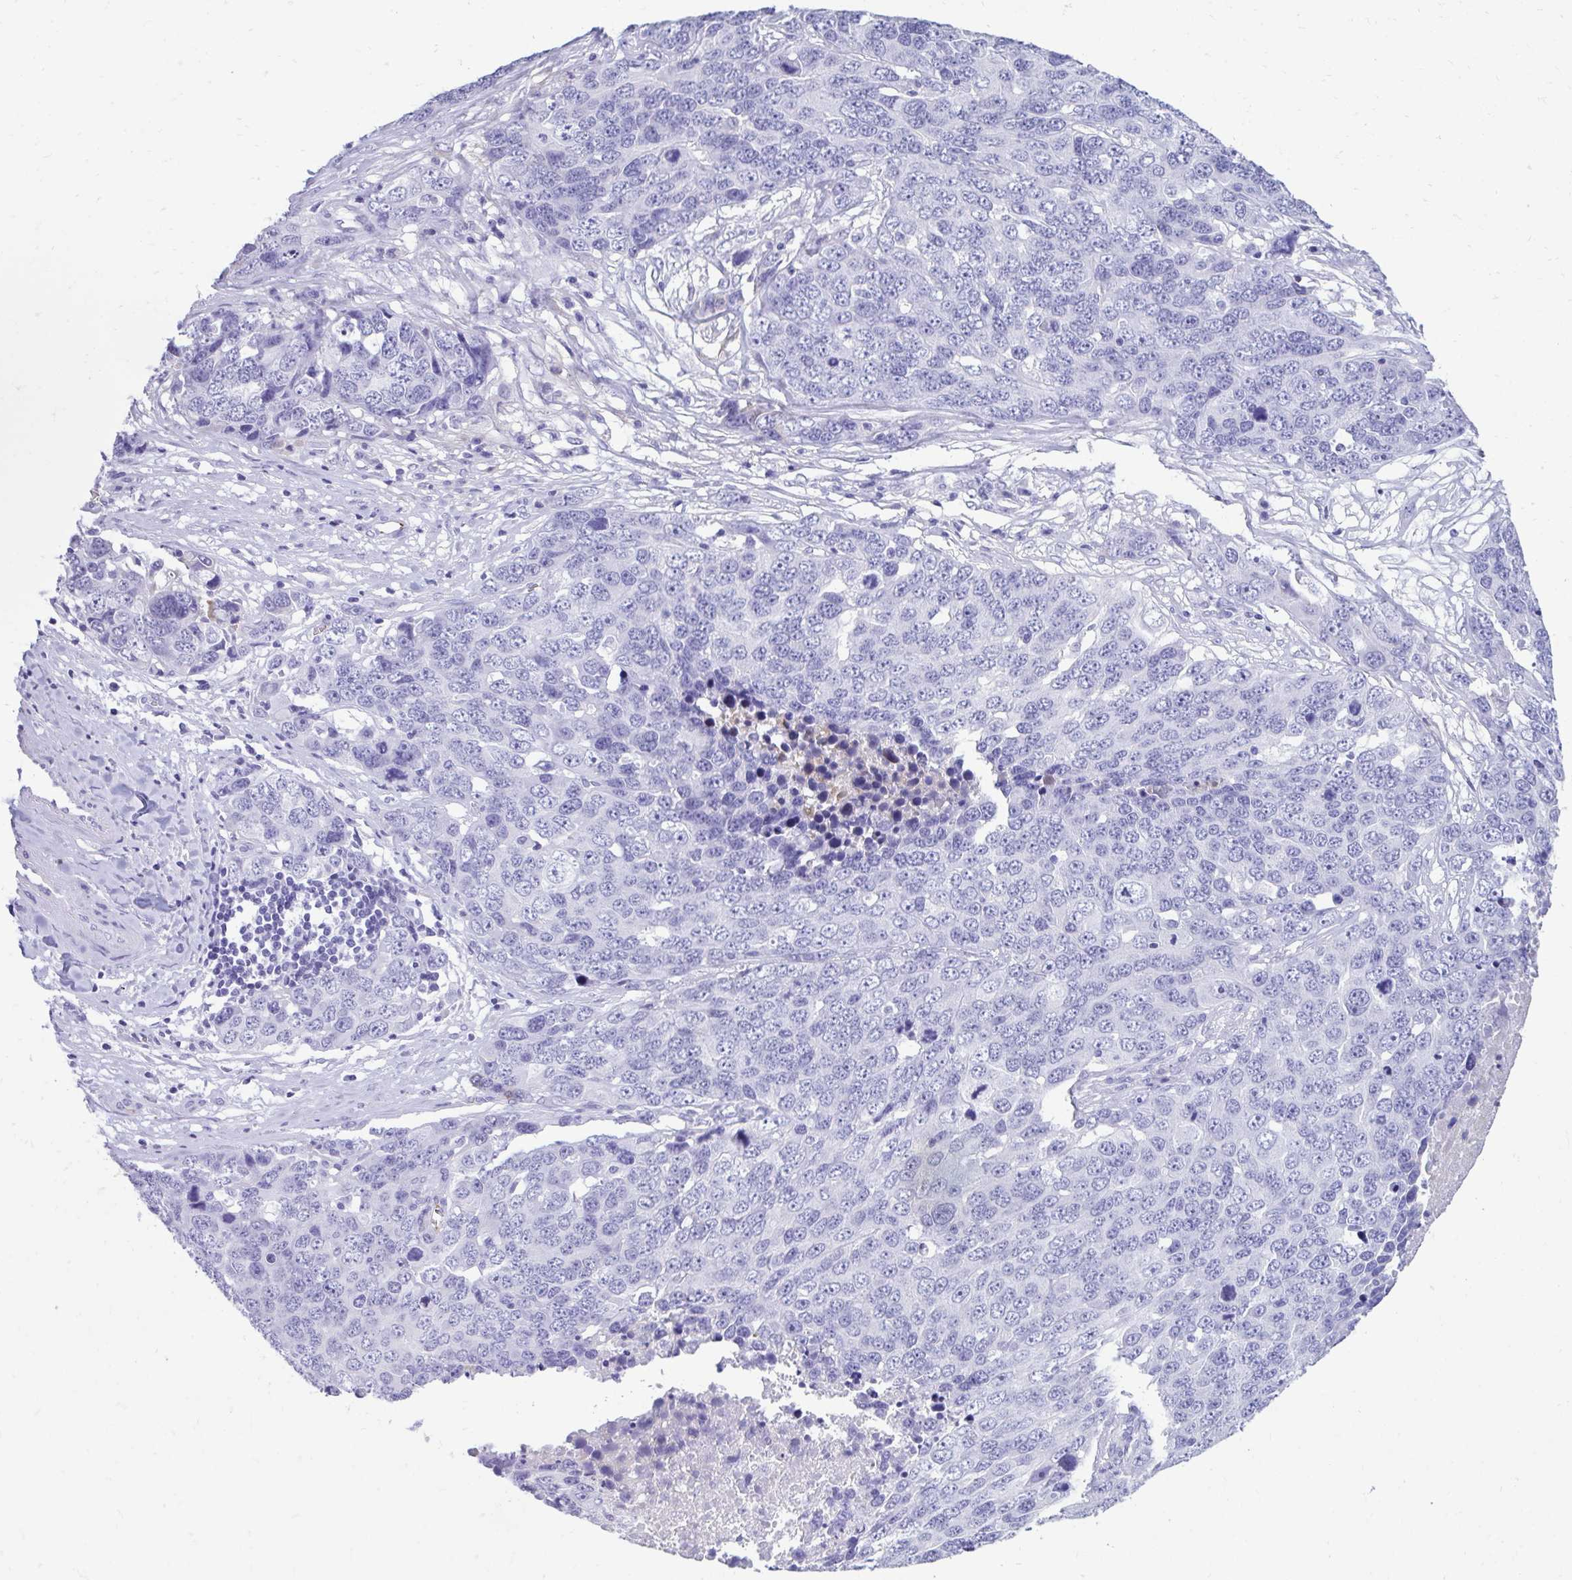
{"staining": {"intensity": "negative", "quantity": "none", "location": "none"}, "tissue": "ovarian cancer", "cell_type": "Tumor cells", "image_type": "cancer", "snomed": [{"axis": "morphology", "description": "Cystadenocarcinoma, serous, NOS"}, {"axis": "topography", "description": "Ovary"}], "caption": "This is an IHC histopathology image of human ovarian cancer. There is no staining in tumor cells.", "gene": "SMIM9", "patient": {"sex": "female", "age": 76}}